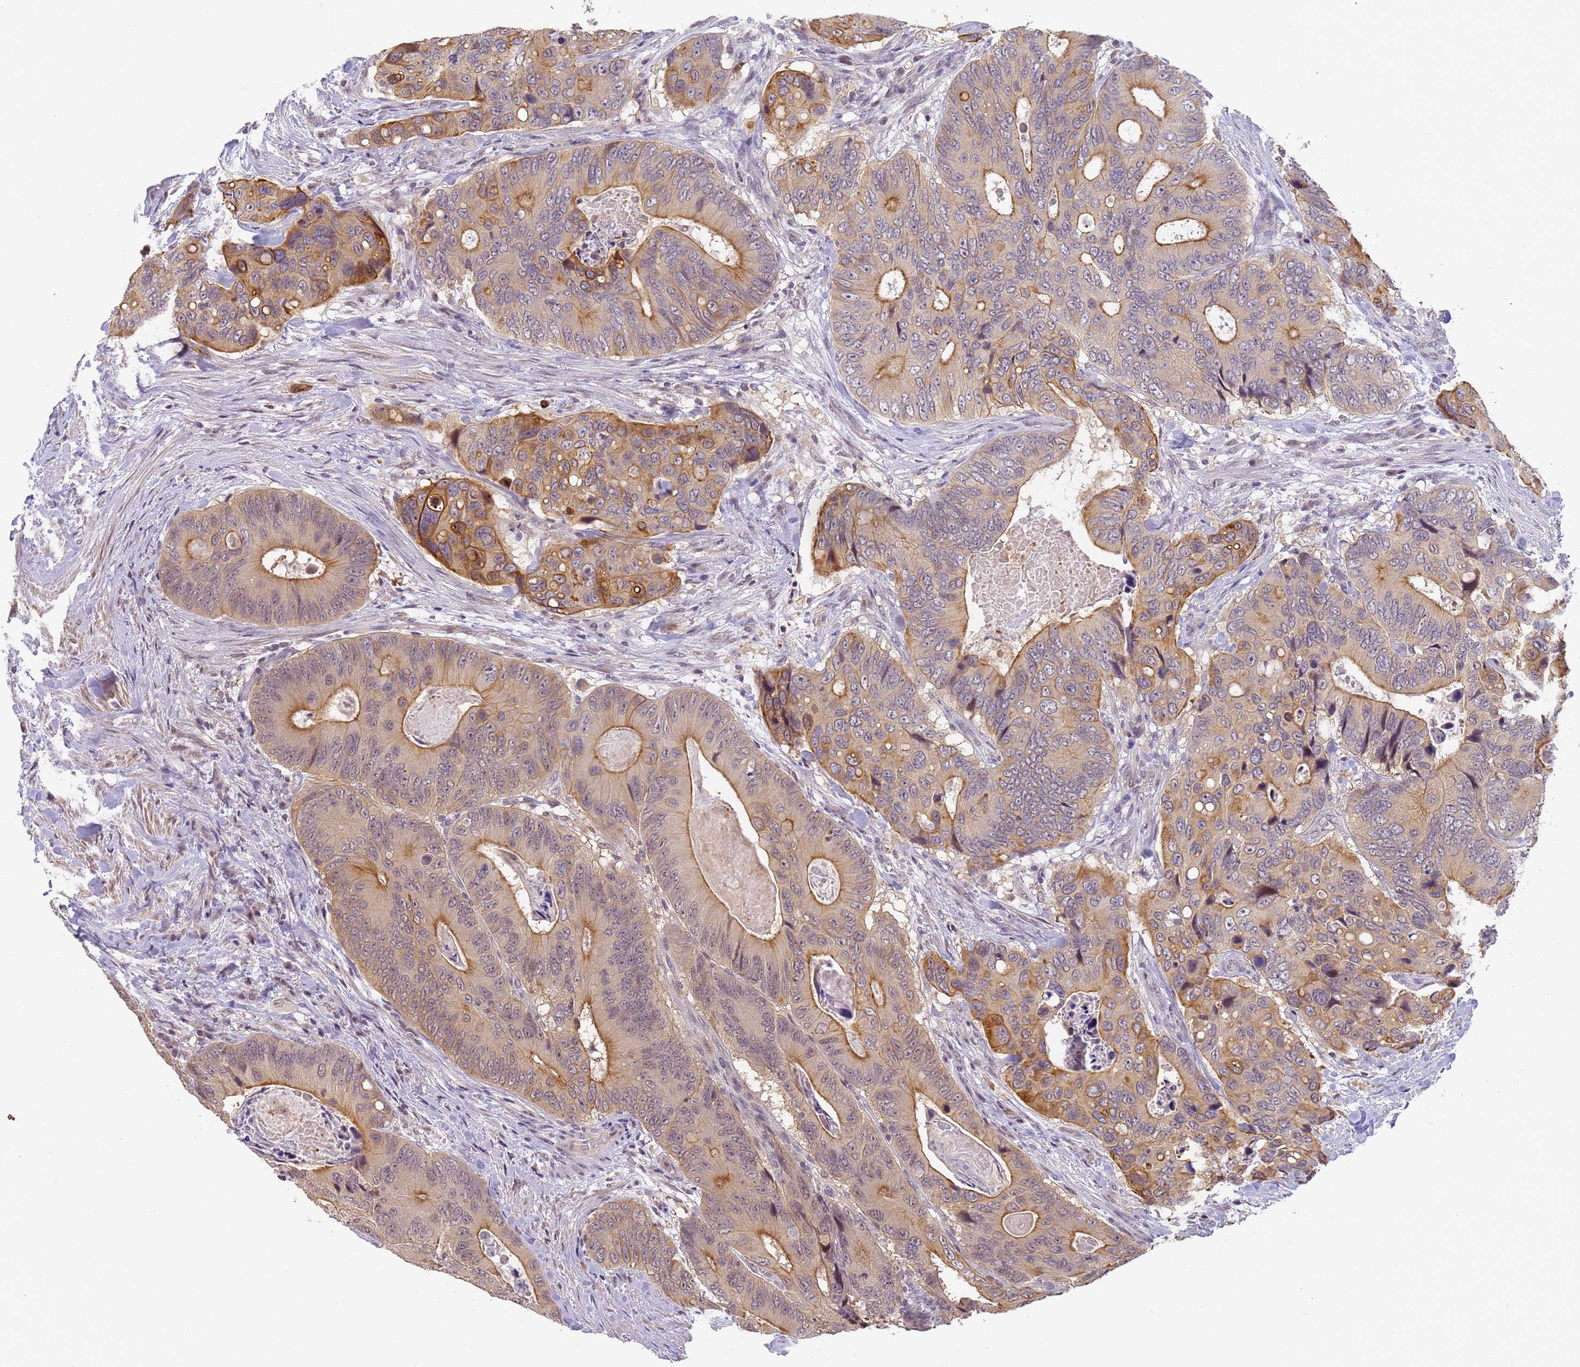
{"staining": {"intensity": "moderate", "quantity": "25%-75%", "location": "cytoplasmic/membranous"}, "tissue": "colorectal cancer", "cell_type": "Tumor cells", "image_type": "cancer", "snomed": [{"axis": "morphology", "description": "Adenocarcinoma, NOS"}, {"axis": "topography", "description": "Colon"}], "caption": "Colorectal cancer stained with DAB (3,3'-diaminobenzidine) IHC demonstrates medium levels of moderate cytoplasmic/membranous expression in approximately 25%-75% of tumor cells.", "gene": "VWA3A", "patient": {"sex": "male", "age": 84}}